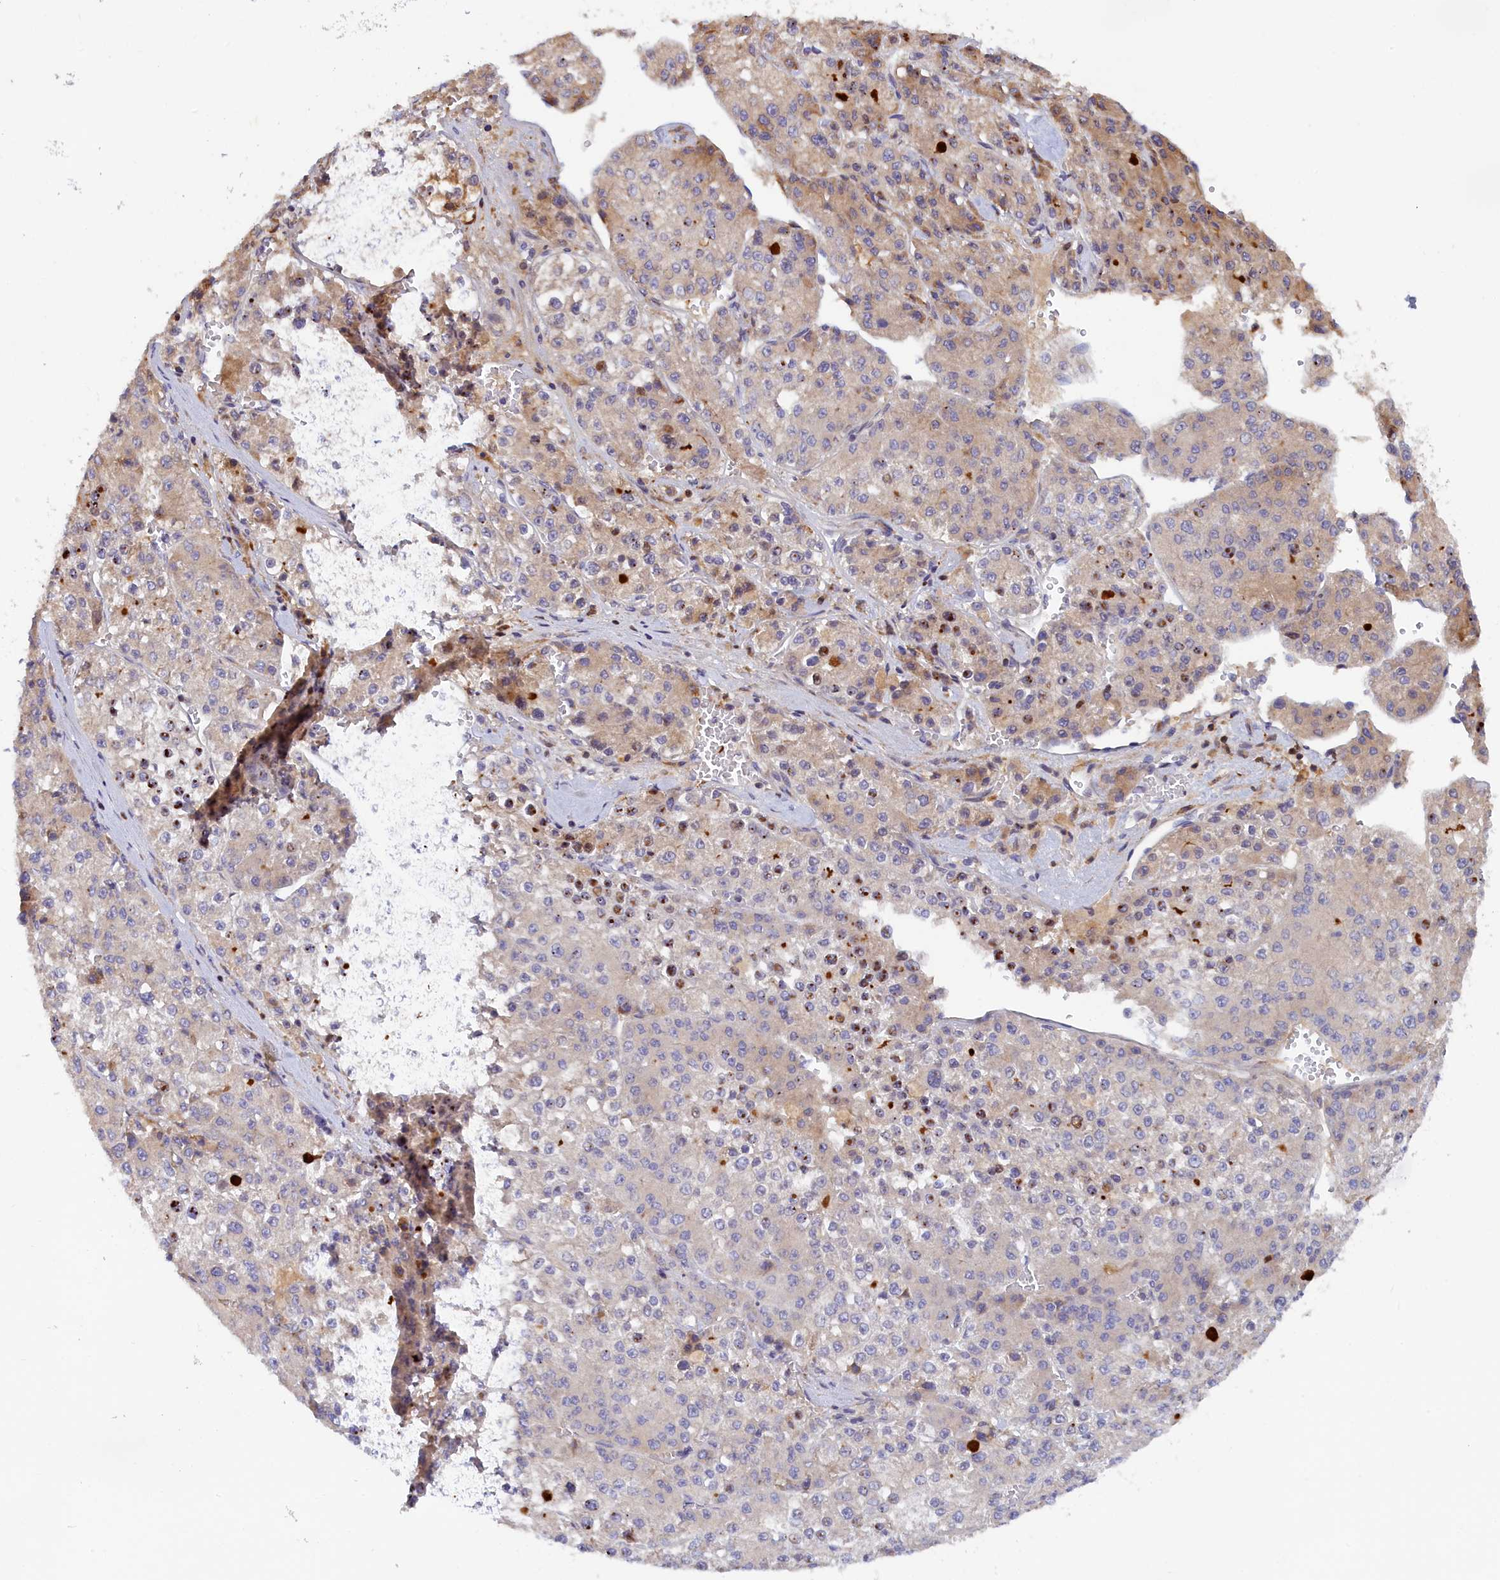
{"staining": {"intensity": "moderate", "quantity": "<25%", "location": "cytoplasmic/membranous,nuclear"}, "tissue": "liver cancer", "cell_type": "Tumor cells", "image_type": "cancer", "snomed": [{"axis": "morphology", "description": "Carcinoma, Hepatocellular, NOS"}, {"axis": "topography", "description": "Liver"}], "caption": "The micrograph exhibits a brown stain indicating the presence of a protein in the cytoplasmic/membranous and nuclear of tumor cells in liver cancer (hepatocellular carcinoma). Nuclei are stained in blue.", "gene": "SPATA5L1", "patient": {"sex": "female", "age": 73}}